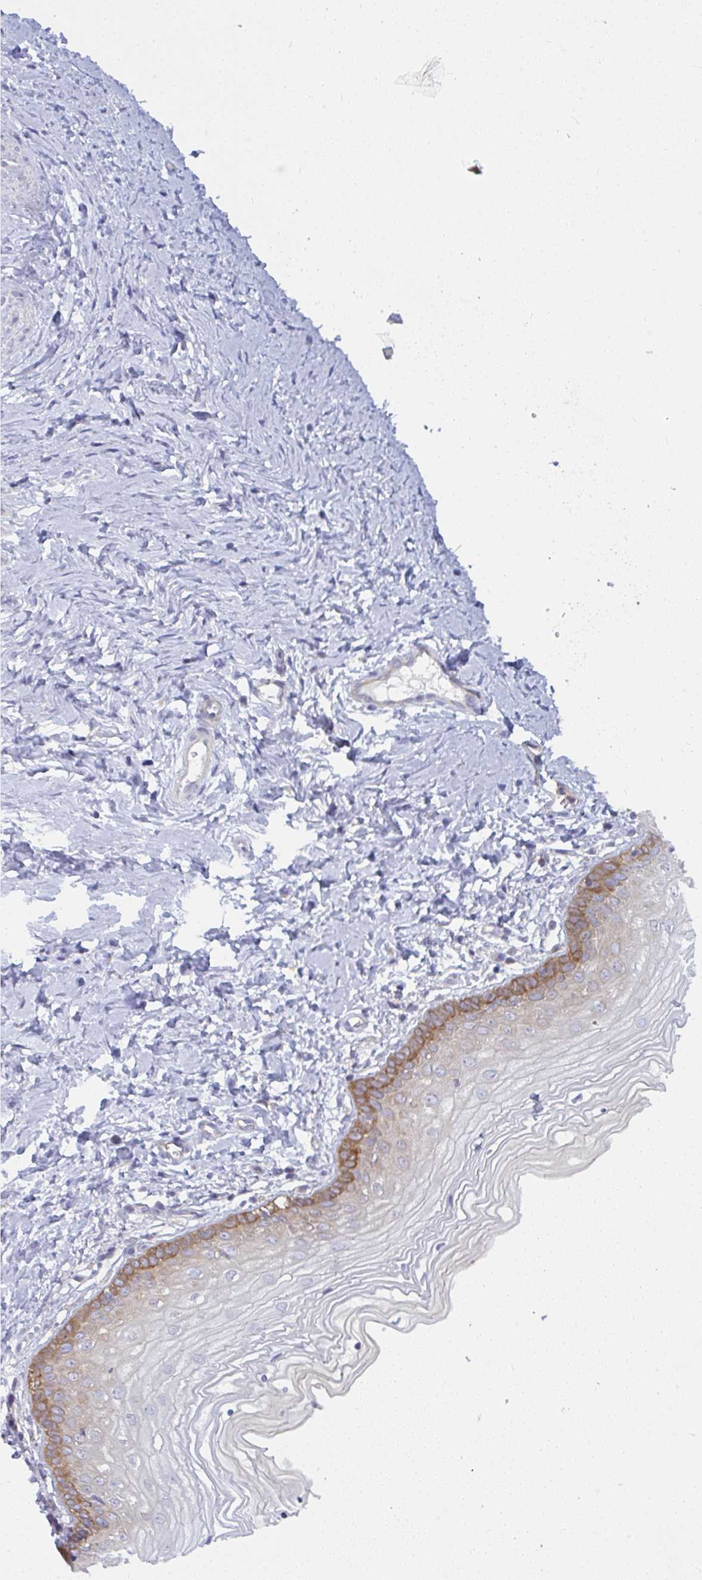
{"staining": {"intensity": "moderate", "quantity": "25%-75%", "location": "cytoplasmic/membranous"}, "tissue": "vagina", "cell_type": "Squamous epithelial cells", "image_type": "normal", "snomed": [{"axis": "morphology", "description": "Normal tissue, NOS"}, {"axis": "topography", "description": "Vagina"}], "caption": "Protein staining of normal vagina demonstrates moderate cytoplasmic/membranous staining in approximately 25%-75% of squamous epithelial cells.", "gene": "SLC30A6", "patient": {"sex": "female", "age": 38}}